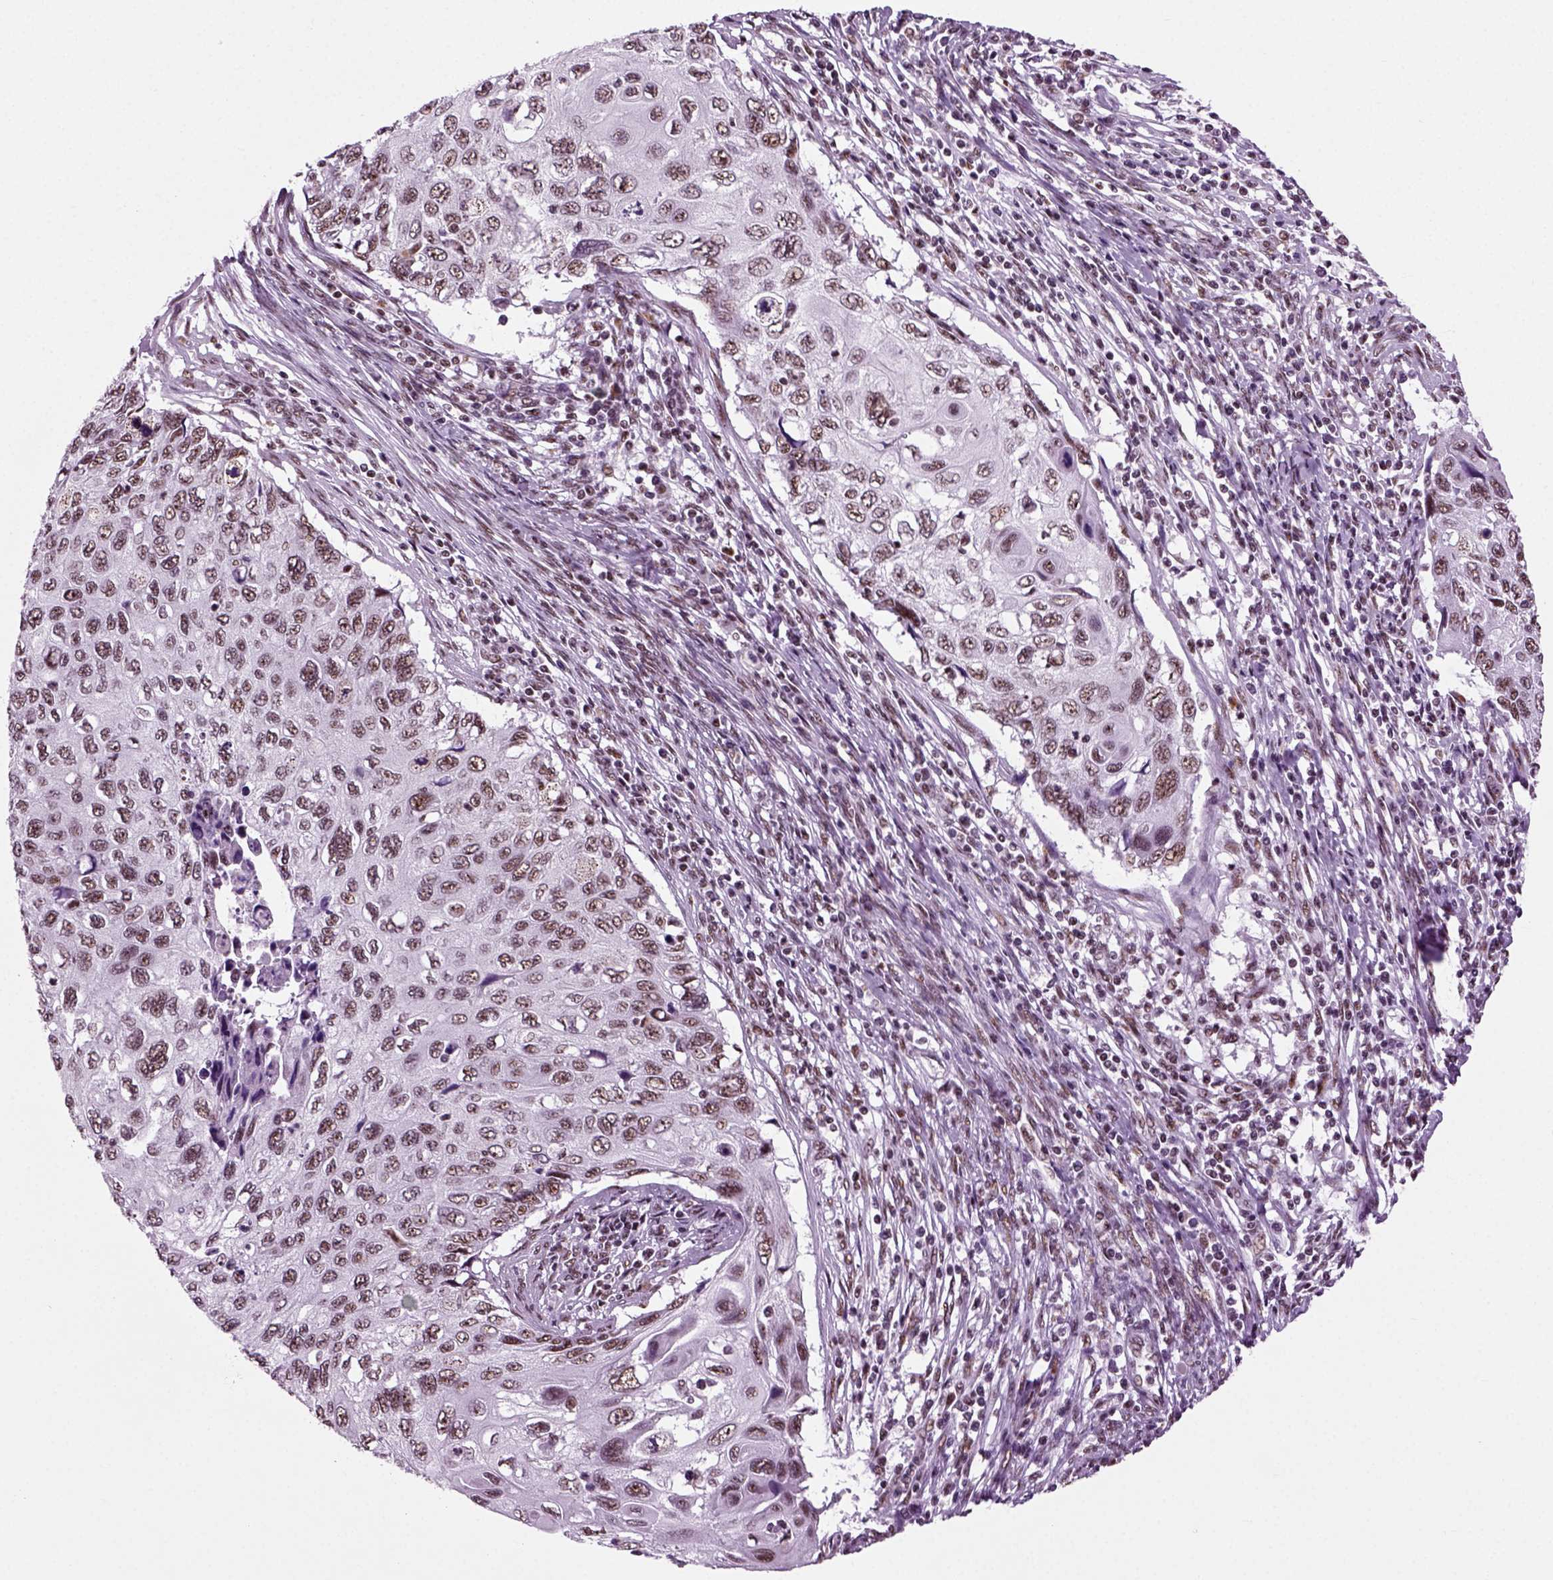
{"staining": {"intensity": "weak", "quantity": ">75%", "location": "nuclear"}, "tissue": "cervical cancer", "cell_type": "Tumor cells", "image_type": "cancer", "snomed": [{"axis": "morphology", "description": "Squamous cell carcinoma, NOS"}, {"axis": "topography", "description": "Cervix"}], "caption": "Immunohistochemical staining of human squamous cell carcinoma (cervical) shows low levels of weak nuclear staining in approximately >75% of tumor cells.", "gene": "RCOR3", "patient": {"sex": "female", "age": 70}}